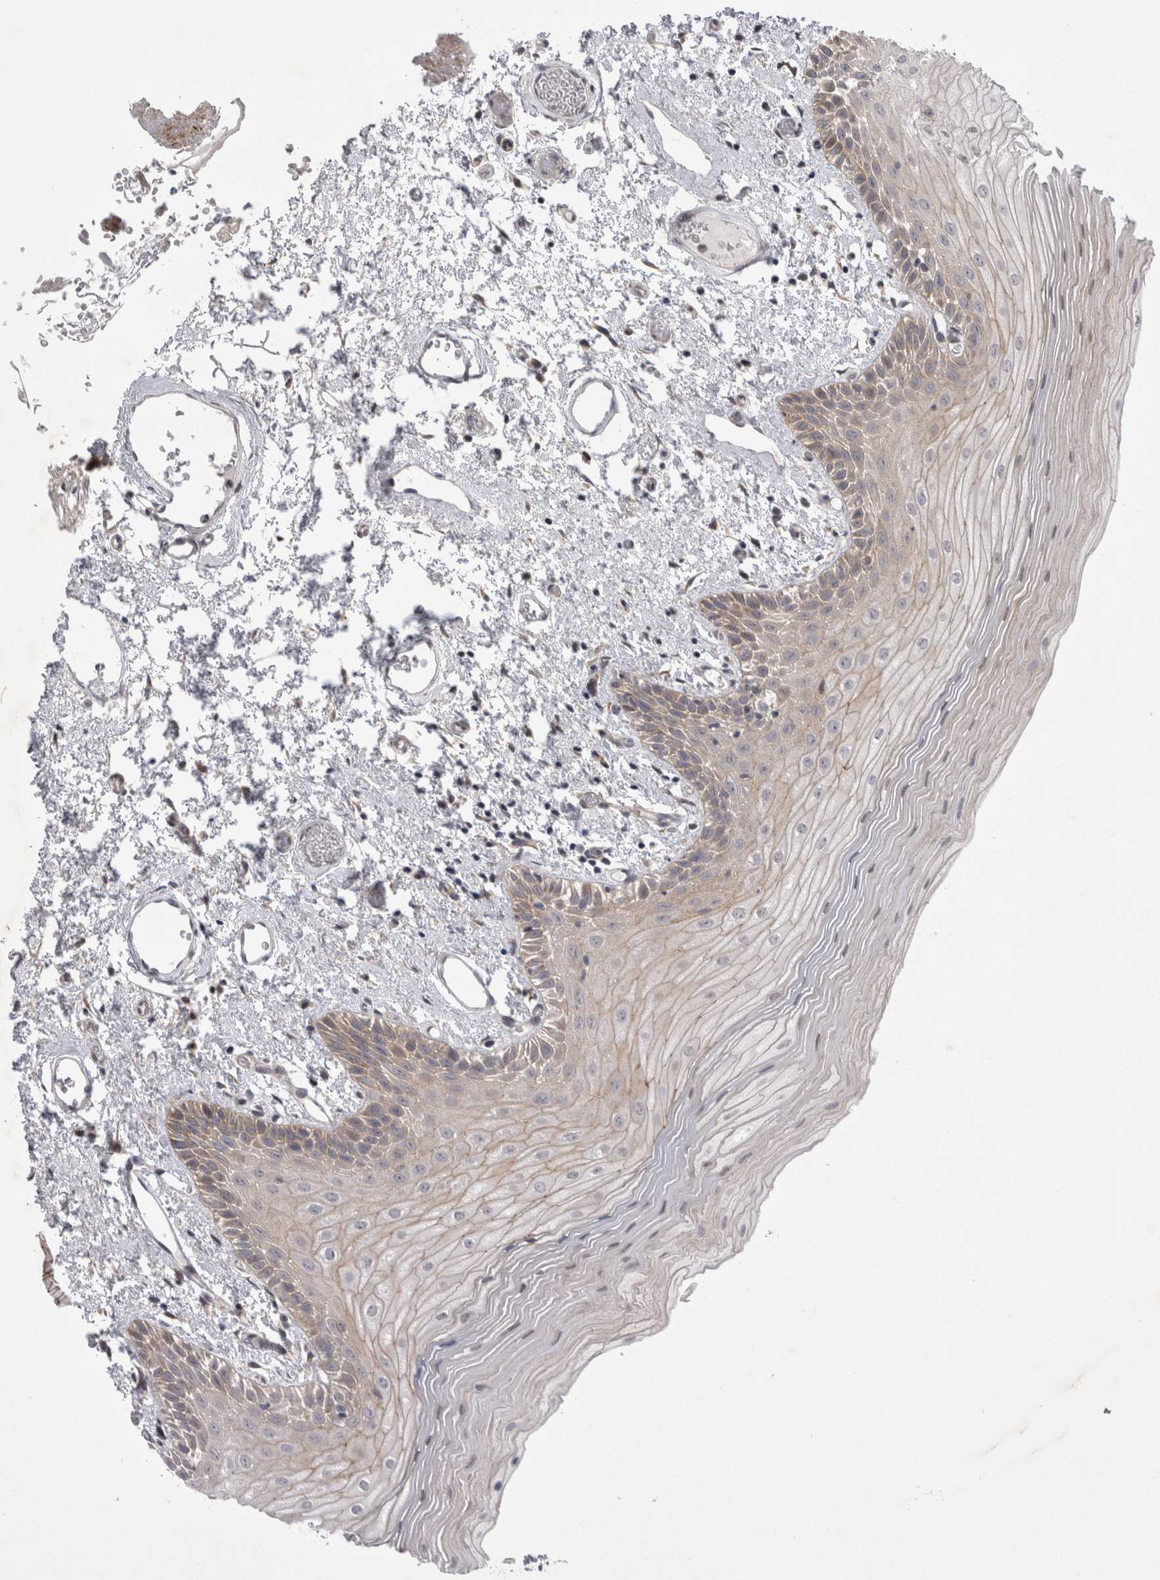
{"staining": {"intensity": "weak", "quantity": "25%-75%", "location": "cytoplasmic/membranous"}, "tissue": "oral mucosa", "cell_type": "Squamous epithelial cells", "image_type": "normal", "snomed": [{"axis": "morphology", "description": "Normal tissue, NOS"}, {"axis": "topography", "description": "Oral tissue"}], "caption": "Immunohistochemical staining of unremarkable oral mucosa displays low levels of weak cytoplasmic/membranous positivity in about 25%-75% of squamous epithelial cells.", "gene": "NENF", "patient": {"sex": "male", "age": 52}}